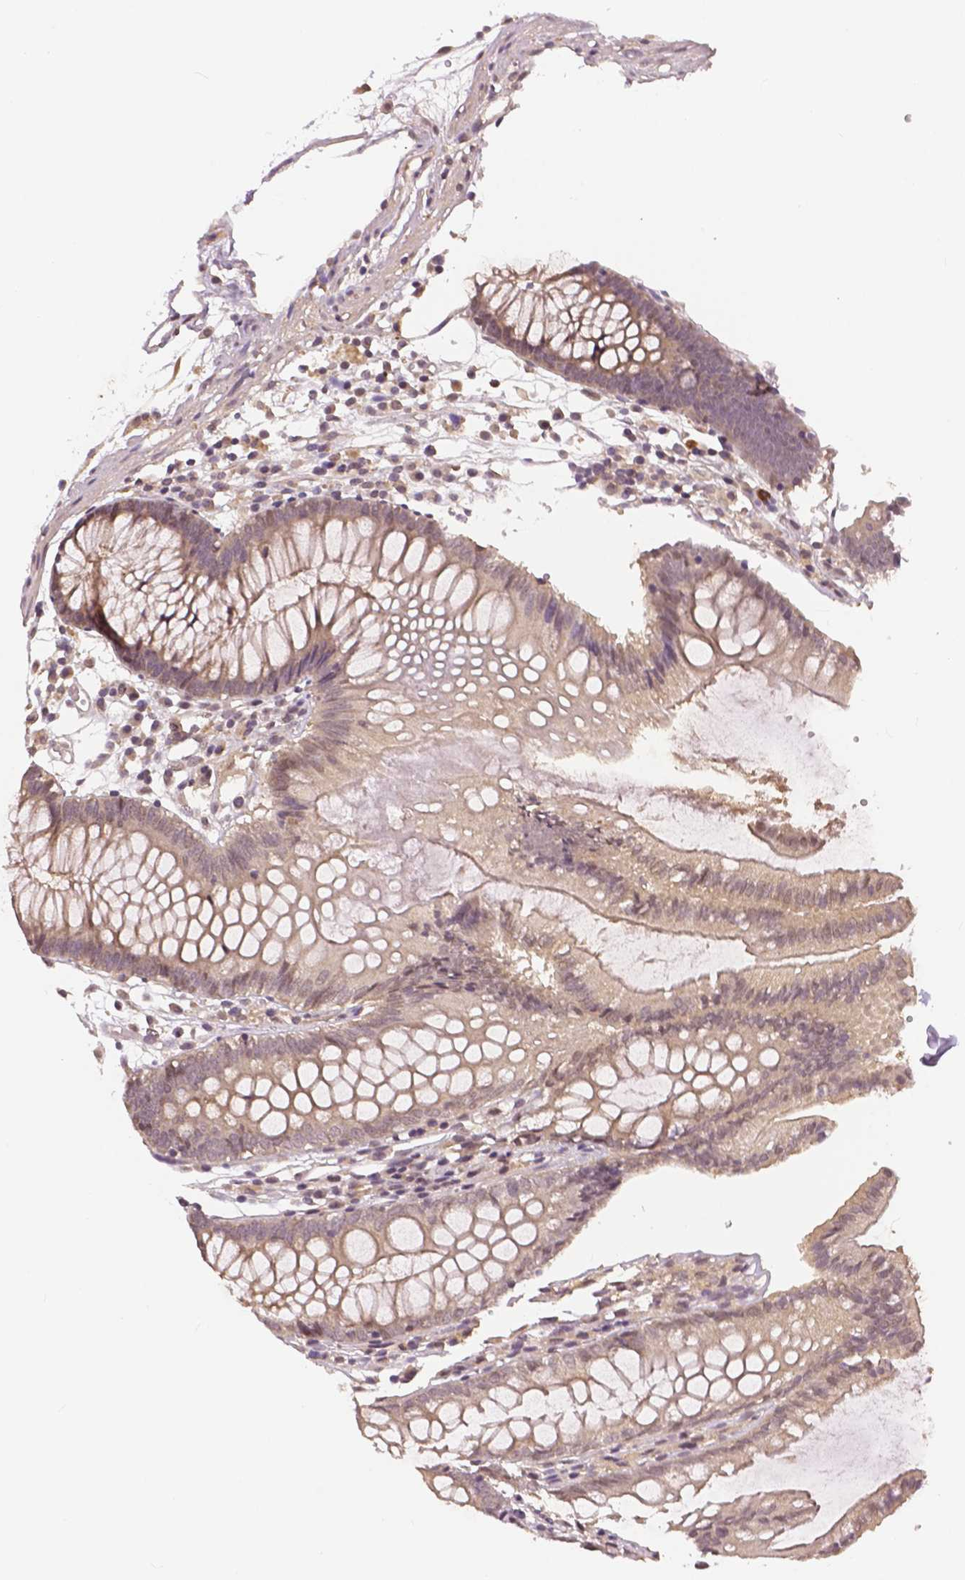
{"staining": {"intensity": "weak", "quantity": "<25%", "location": "cytoplasmic/membranous"}, "tissue": "colon", "cell_type": "Endothelial cells", "image_type": "normal", "snomed": [{"axis": "morphology", "description": "Normal tissue, NOS"}, {"axis": "morphology", "description": "Adenocarcinoma, NOS"}, {"axis": "topography", "description": "Colon"}], "caption": "The immunohistochemistry photomicrograph has no significant positivity in endothelial cells of colon. (Immunohistochemistry, brightfield microscopy, high magnification).", "gene": "MAP1LC3B", "patient": {"sex": "male", "age": 83}}